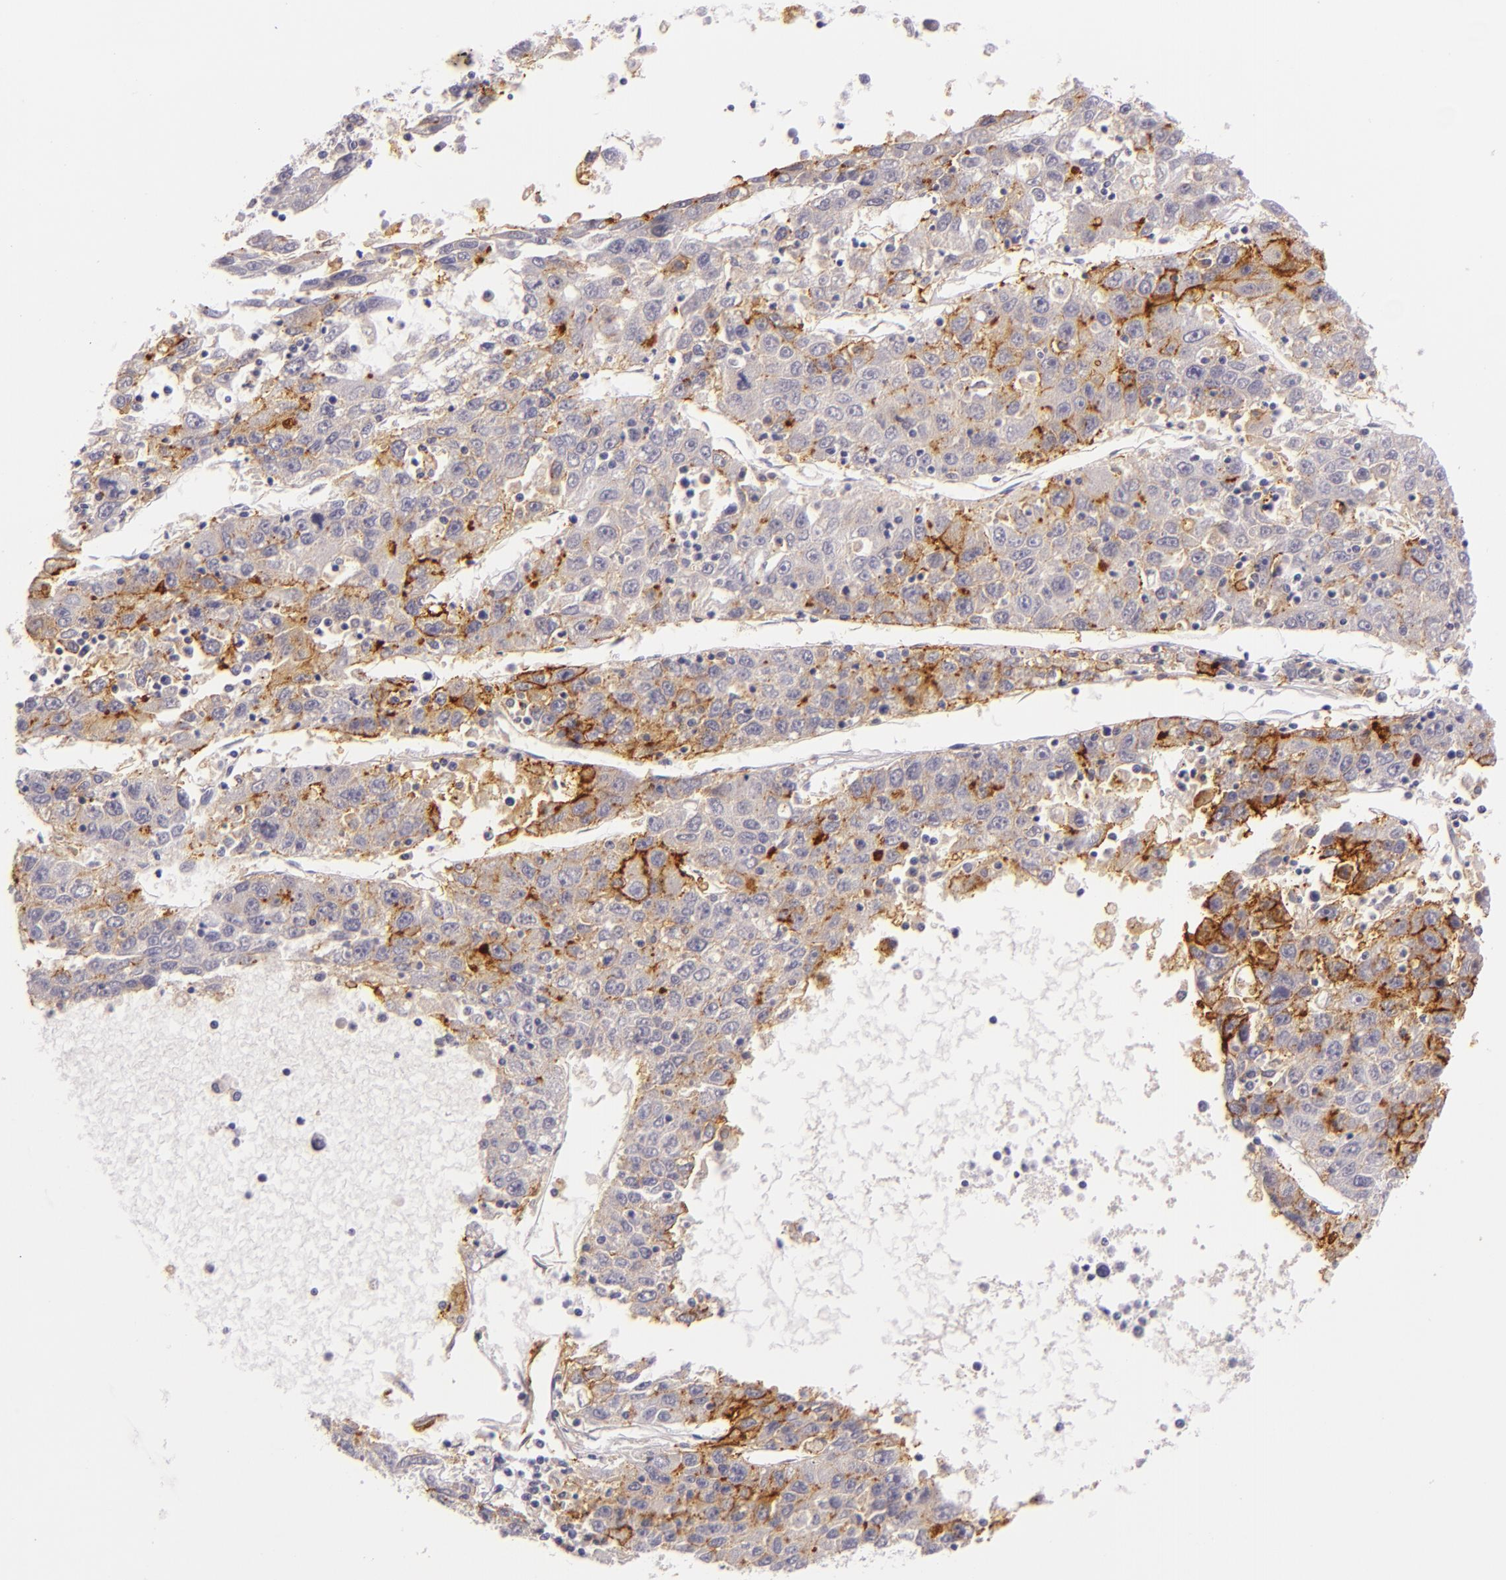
{"staining": {"intensity": "moderate", "quantity": "25%-75%", "location": "cytoplasmic/membranous"}, "tissue": "liver cancer", "cell_type": "Tumor cells", "image_type": "cancer", "snomed": [{"axis": "morphology", "description": "Carcinoma, Hepatocellular, NOS"}, {"axis": "topography", "description": "Liver"}], "caption": "Immunohistochemistry histopathology image of liver hepatocellular carcinoma stained for a protein (brown), which displays medium levels of moderate cytoplasmic/membranous expression in approximately 25%-75% of tumor cells.", "gene": "ICAM1", "patient": {"sex": "male", "age": 49}}